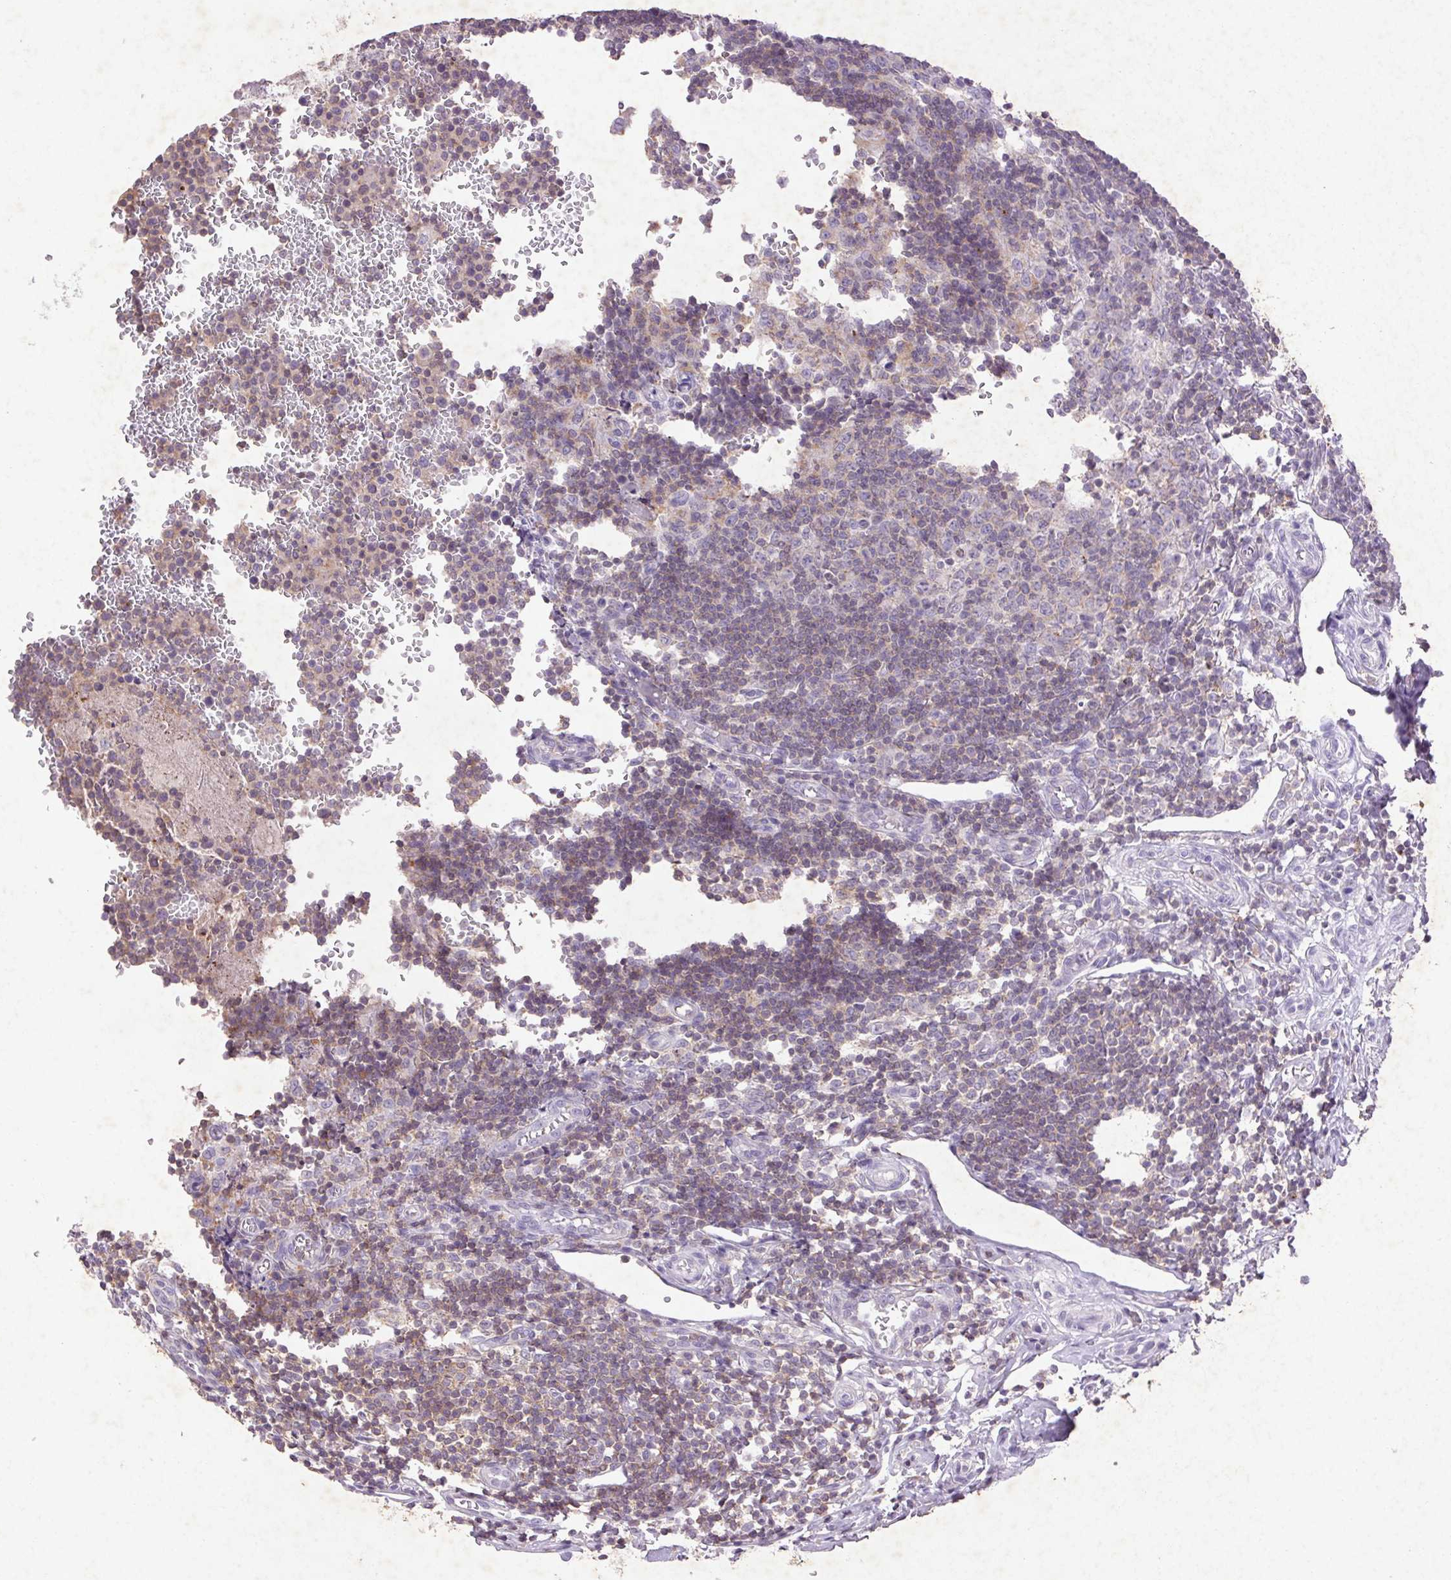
{"staining": {"intensity": "negative", "quantity": "none", "location": "none"}, "tissue": "appendix", "cell_type": "Glandular cells", "image_type": "normal", "snomed": [{"axis": "morphology", "description": "Normal tissue, NOS"}, {"axis": "topography", "description": "Appendix"}], "caption": "Human appendix stained for a protein using immunohistochemistry reveals no staining in glandular cells.", "gene": "FNDC7", "patient": {"sex": "male", "age": 18}}